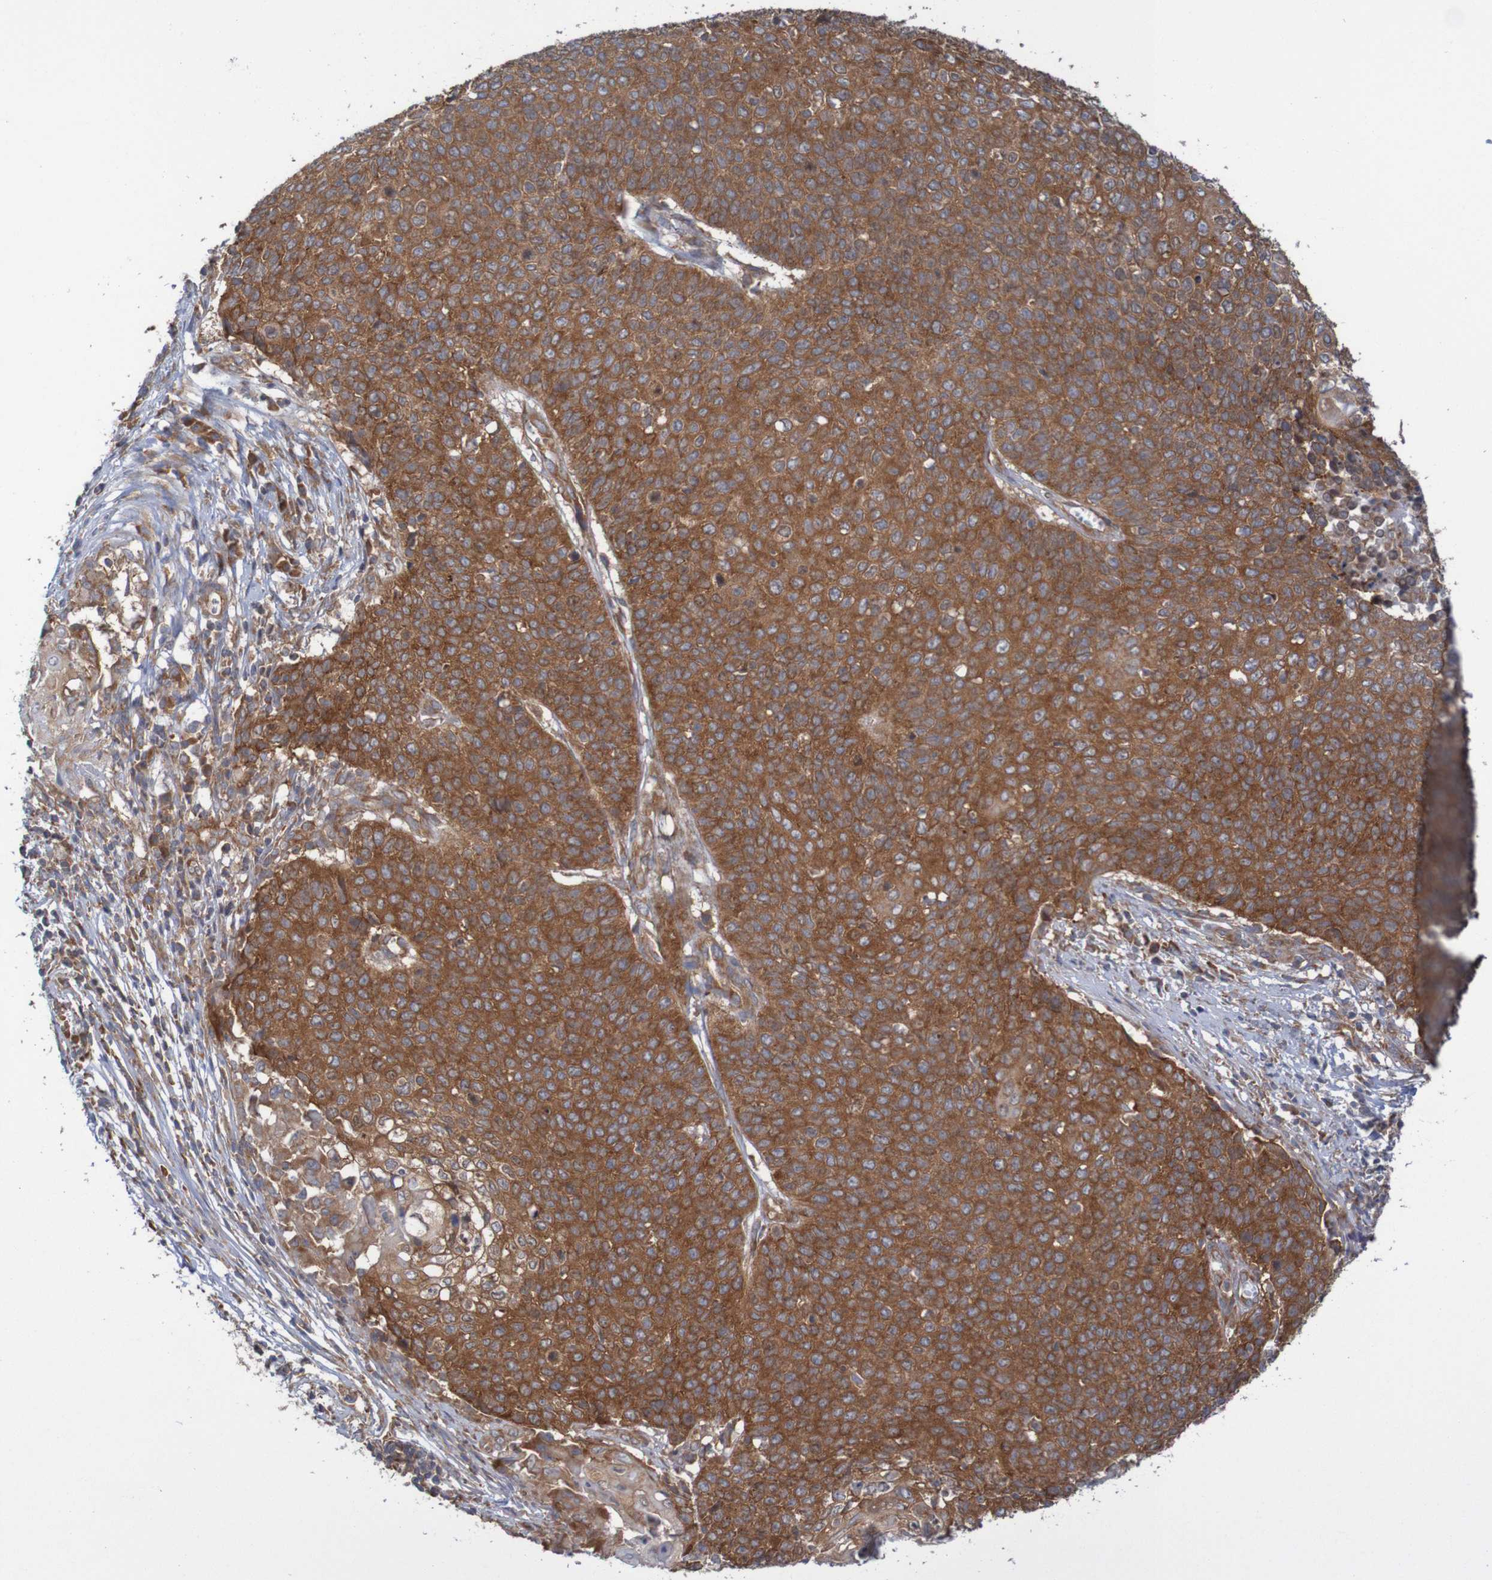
{"staining": {"intensity": "strong", "quantity": ">75%", "location": "cytoplasmic/membranous"}, "tissue": "cervical cancer", "cell_type": "Tumor cells", "image_type": "cancer", "snomed": [{"axis": "morphology", "description": "Squamous cell carcinoma, NOS"}, {"axis": "topography", "description": "Cervix"}], "caption": "Squamous cell carcinoma (cervical) tissue exhibits strong cytoplasmic/membranous staining in approximately >75% of tumor cells", "gene": "LRRC47", "patient": {"sex": "female", "age": 39}}